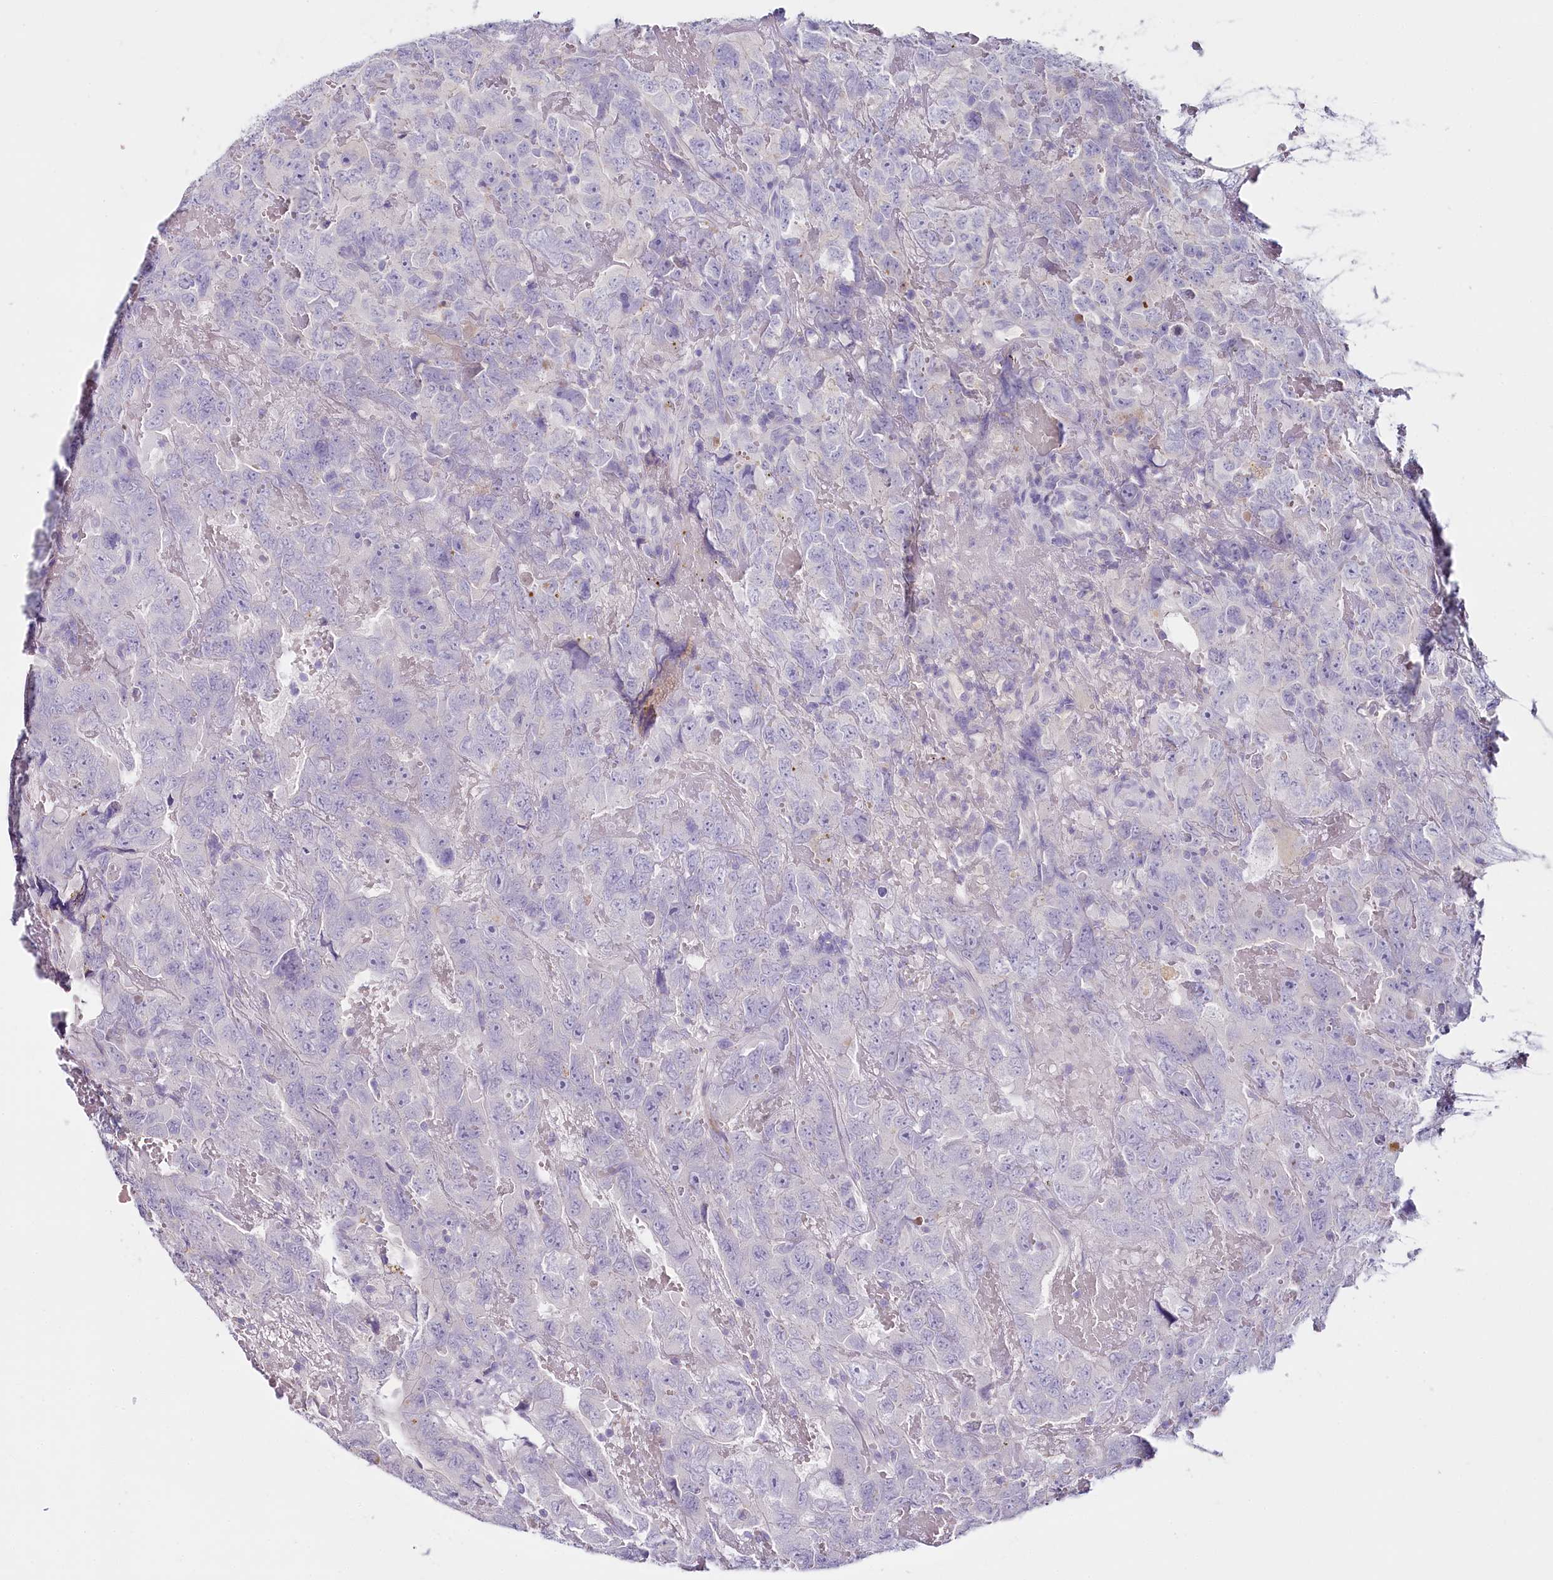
{"staining": {"intensity": "negative", "quantity": "none", "location": "none"}, "tissue": "testis cancer", "cell_type": "Tumor cells", "image_type": "cancer", "snomed": [{"axis": "morphology", "description": "Carcinoma, Embryonal, NOS"}, {"axis": "topography", "description": "Testis"}], "caption": "IHC histopathology image of neoplastic tissue: human embryonal carcinoma (testis) stained with DAB displays no significant protein staining in tumor cells.", "gene": "HPD", "patient": {"sex": "male", "age": 45}}